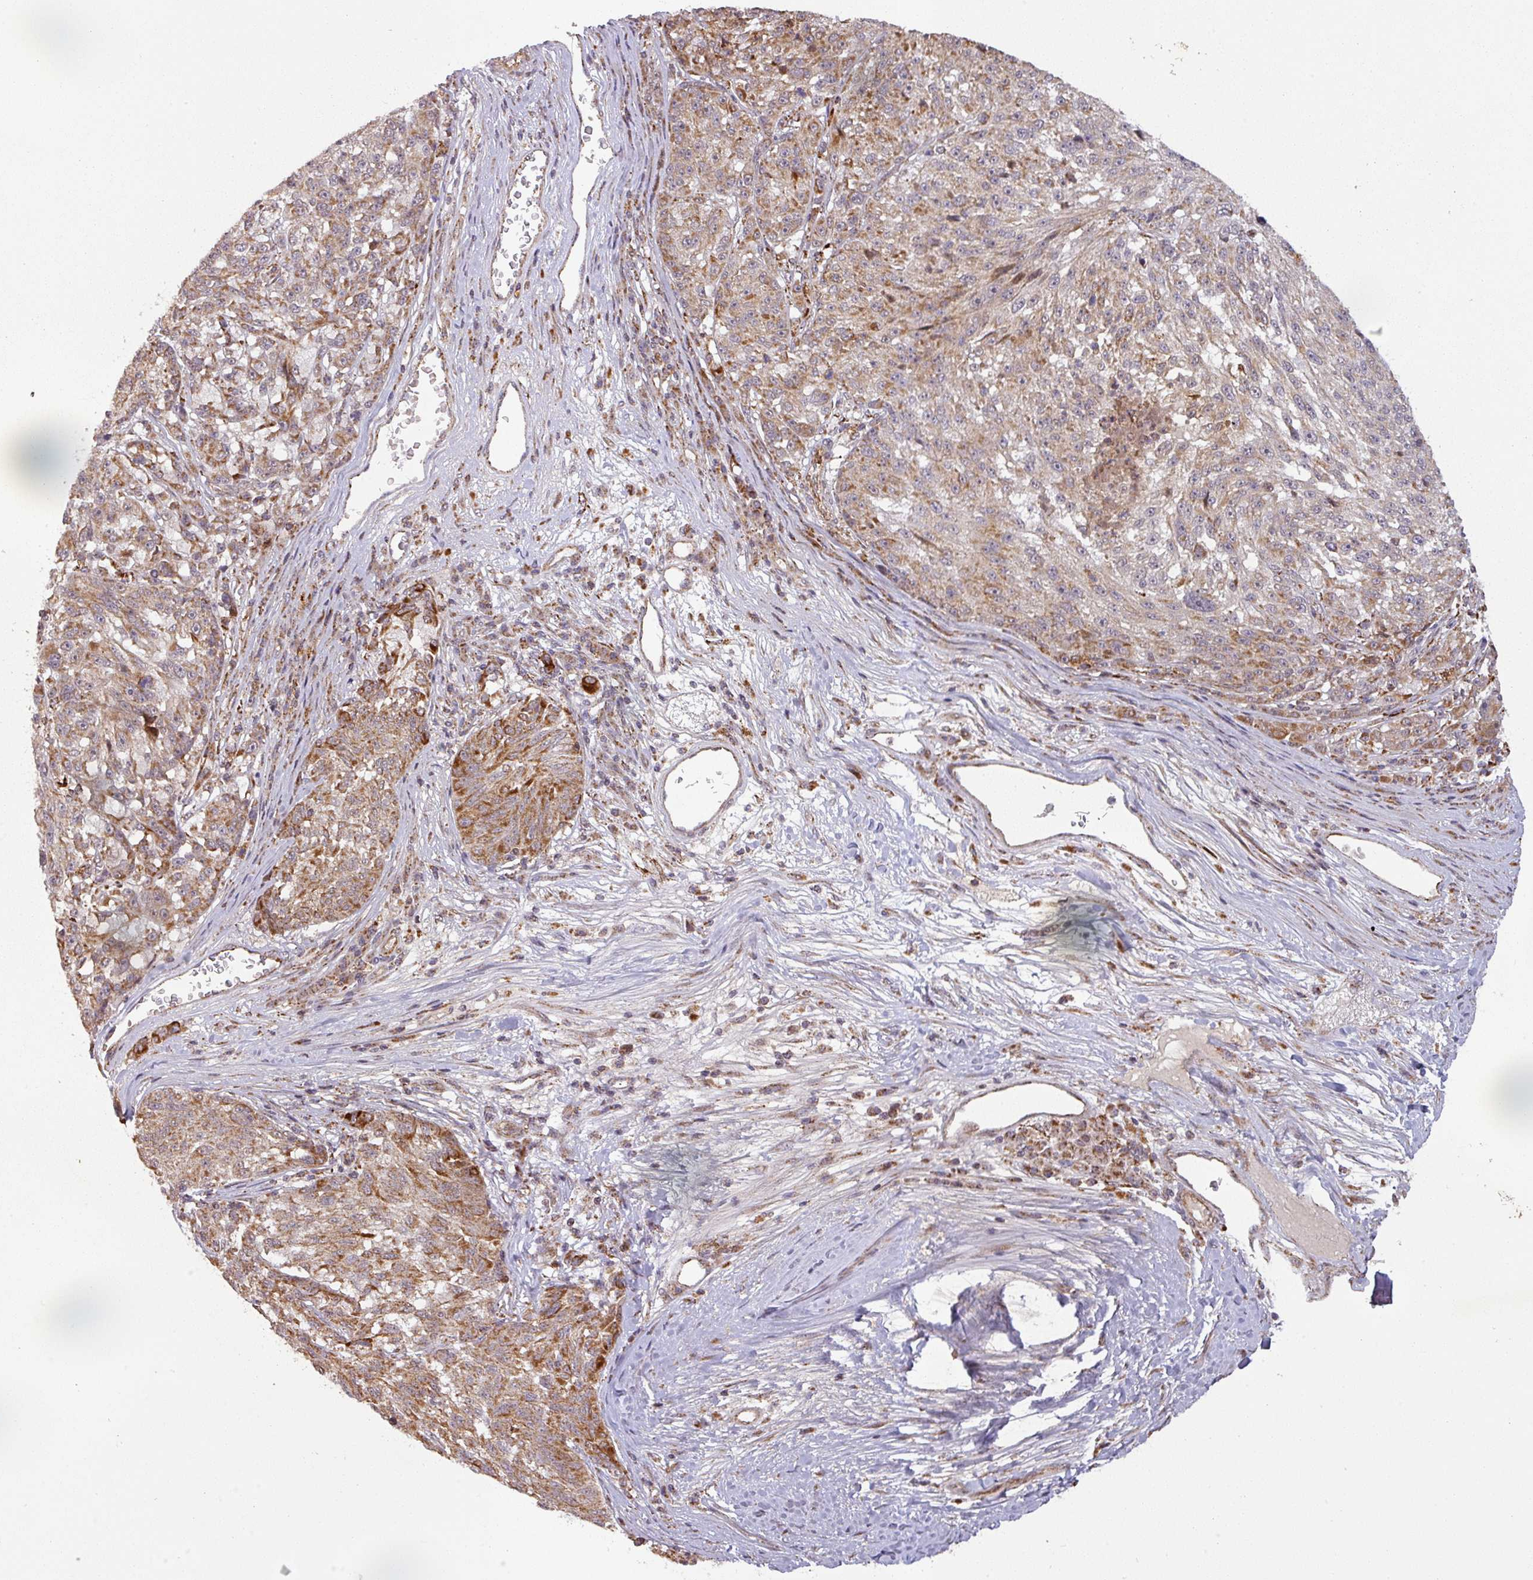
{"staining": {"intensity": "moderate", "quantity": ">75%", "location": "cytoplasmic/membranous"}, "tissue": "melanoma", "cell_type": "Tumor cells", "image_type": "cancer", "snomed": [{"axis": "morphology", "description": "Malignant melanoma, NOS"}, {"axis": "topography", "description": "Skin"}], "caption": "Immunohistochemistry (DAB) staining of human melanoma shows moderate cytoplasmic/membranous protein positivity in about >75% of tumor cells.", "gene": "GPD2", "patient": {"sex": "male", "age": 53}}